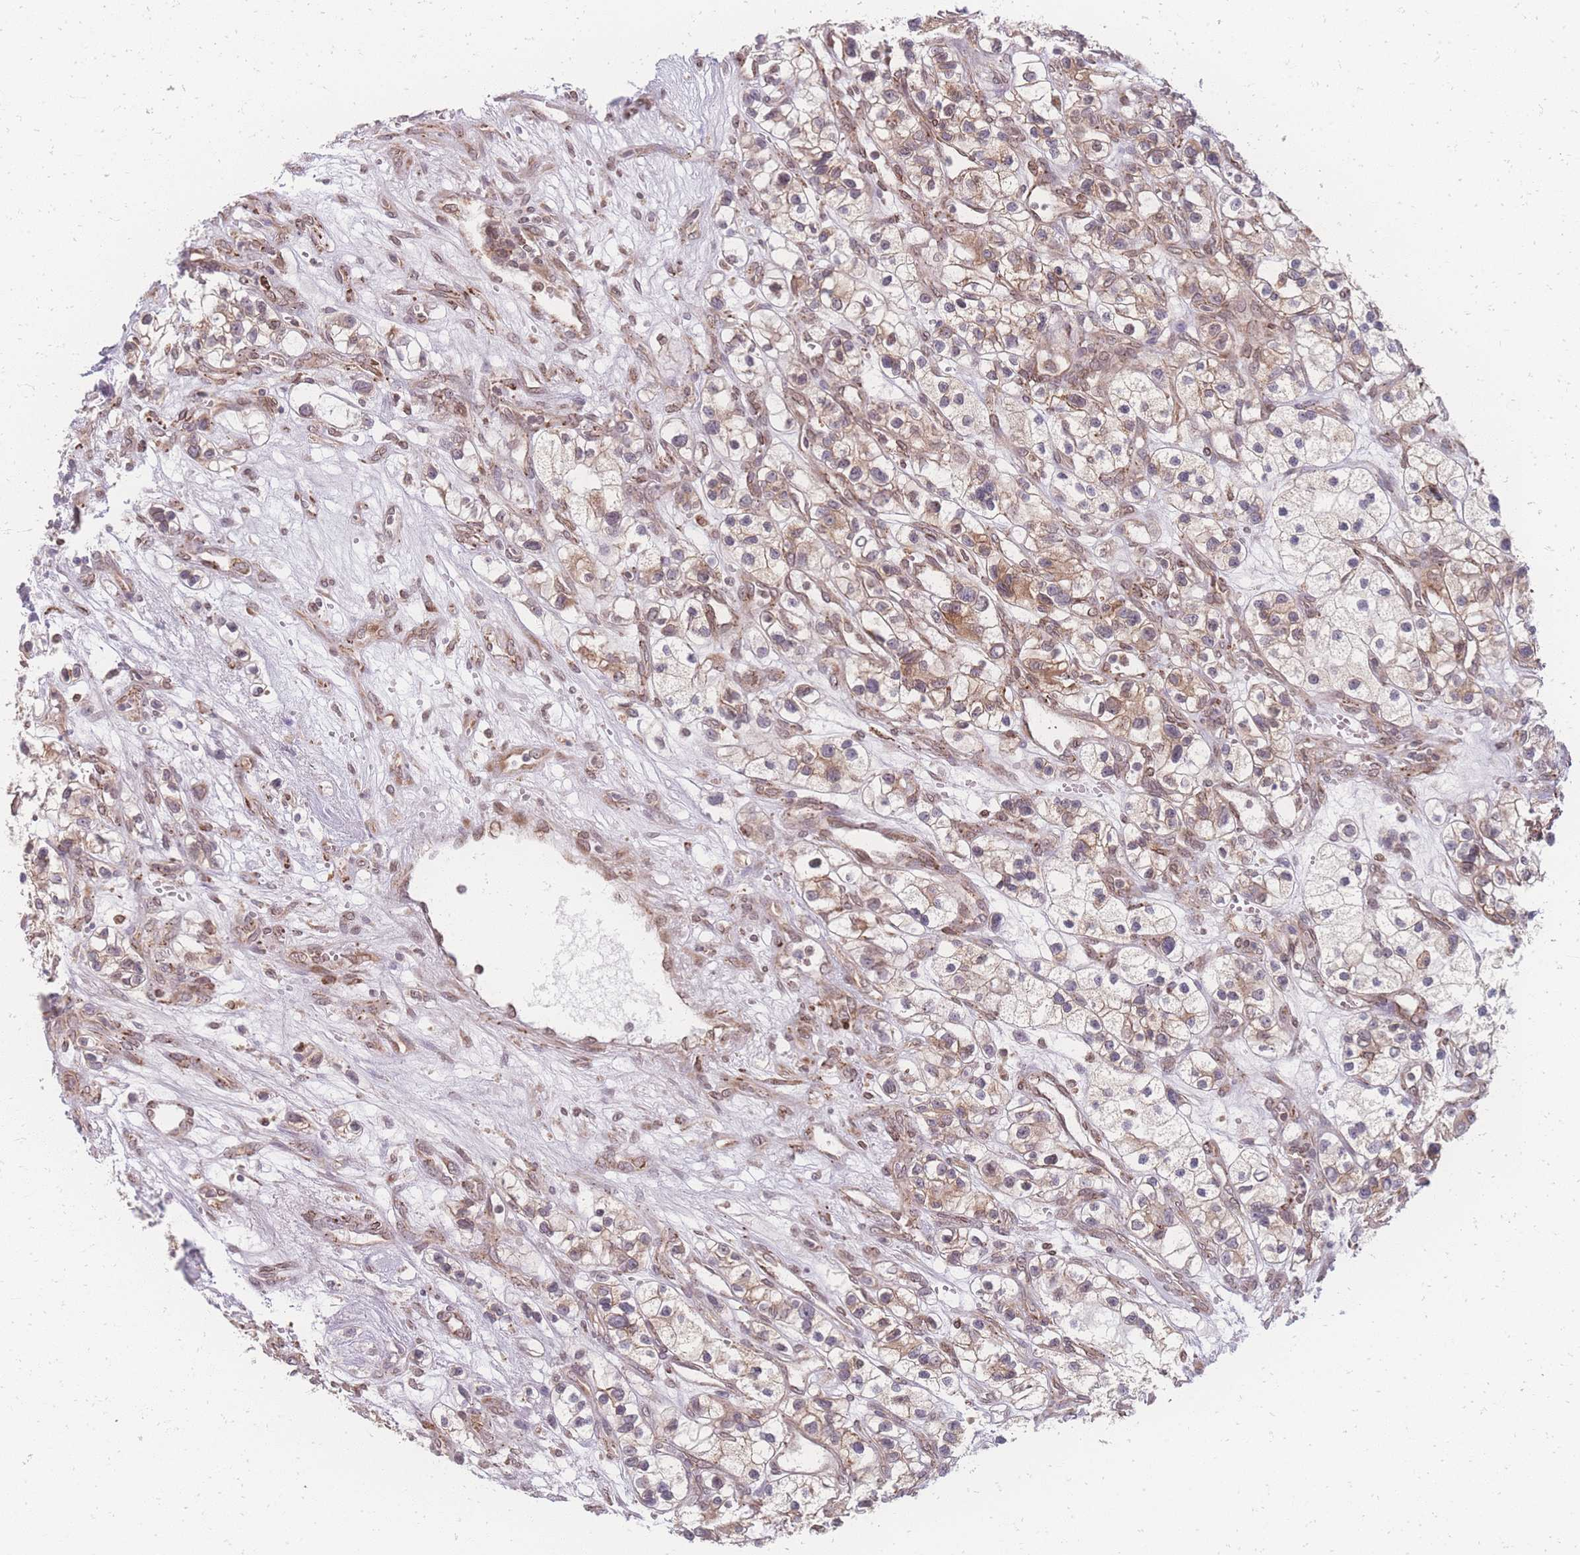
{"staining": {"intensity": "weak", "quantity": "<25%", "location": "cytoplasmic/membranous"}, "tissue": "renal cancer", "cell_type": "Tumor cells", "image_type": "cancer", "snomed": [{"axis": "morphology", "description": "Adenocarcinoma, NOS"}, {"axis": "topography", "description": "Kidney"}], "caption": "DAB (3,3'-diaminobenzidine) immunohistochemical staining of renal cancer reveals no significant positivity in tumor cells.", "gene": "ZC3H13", "patient": {"sex": "female", "age": 57}}